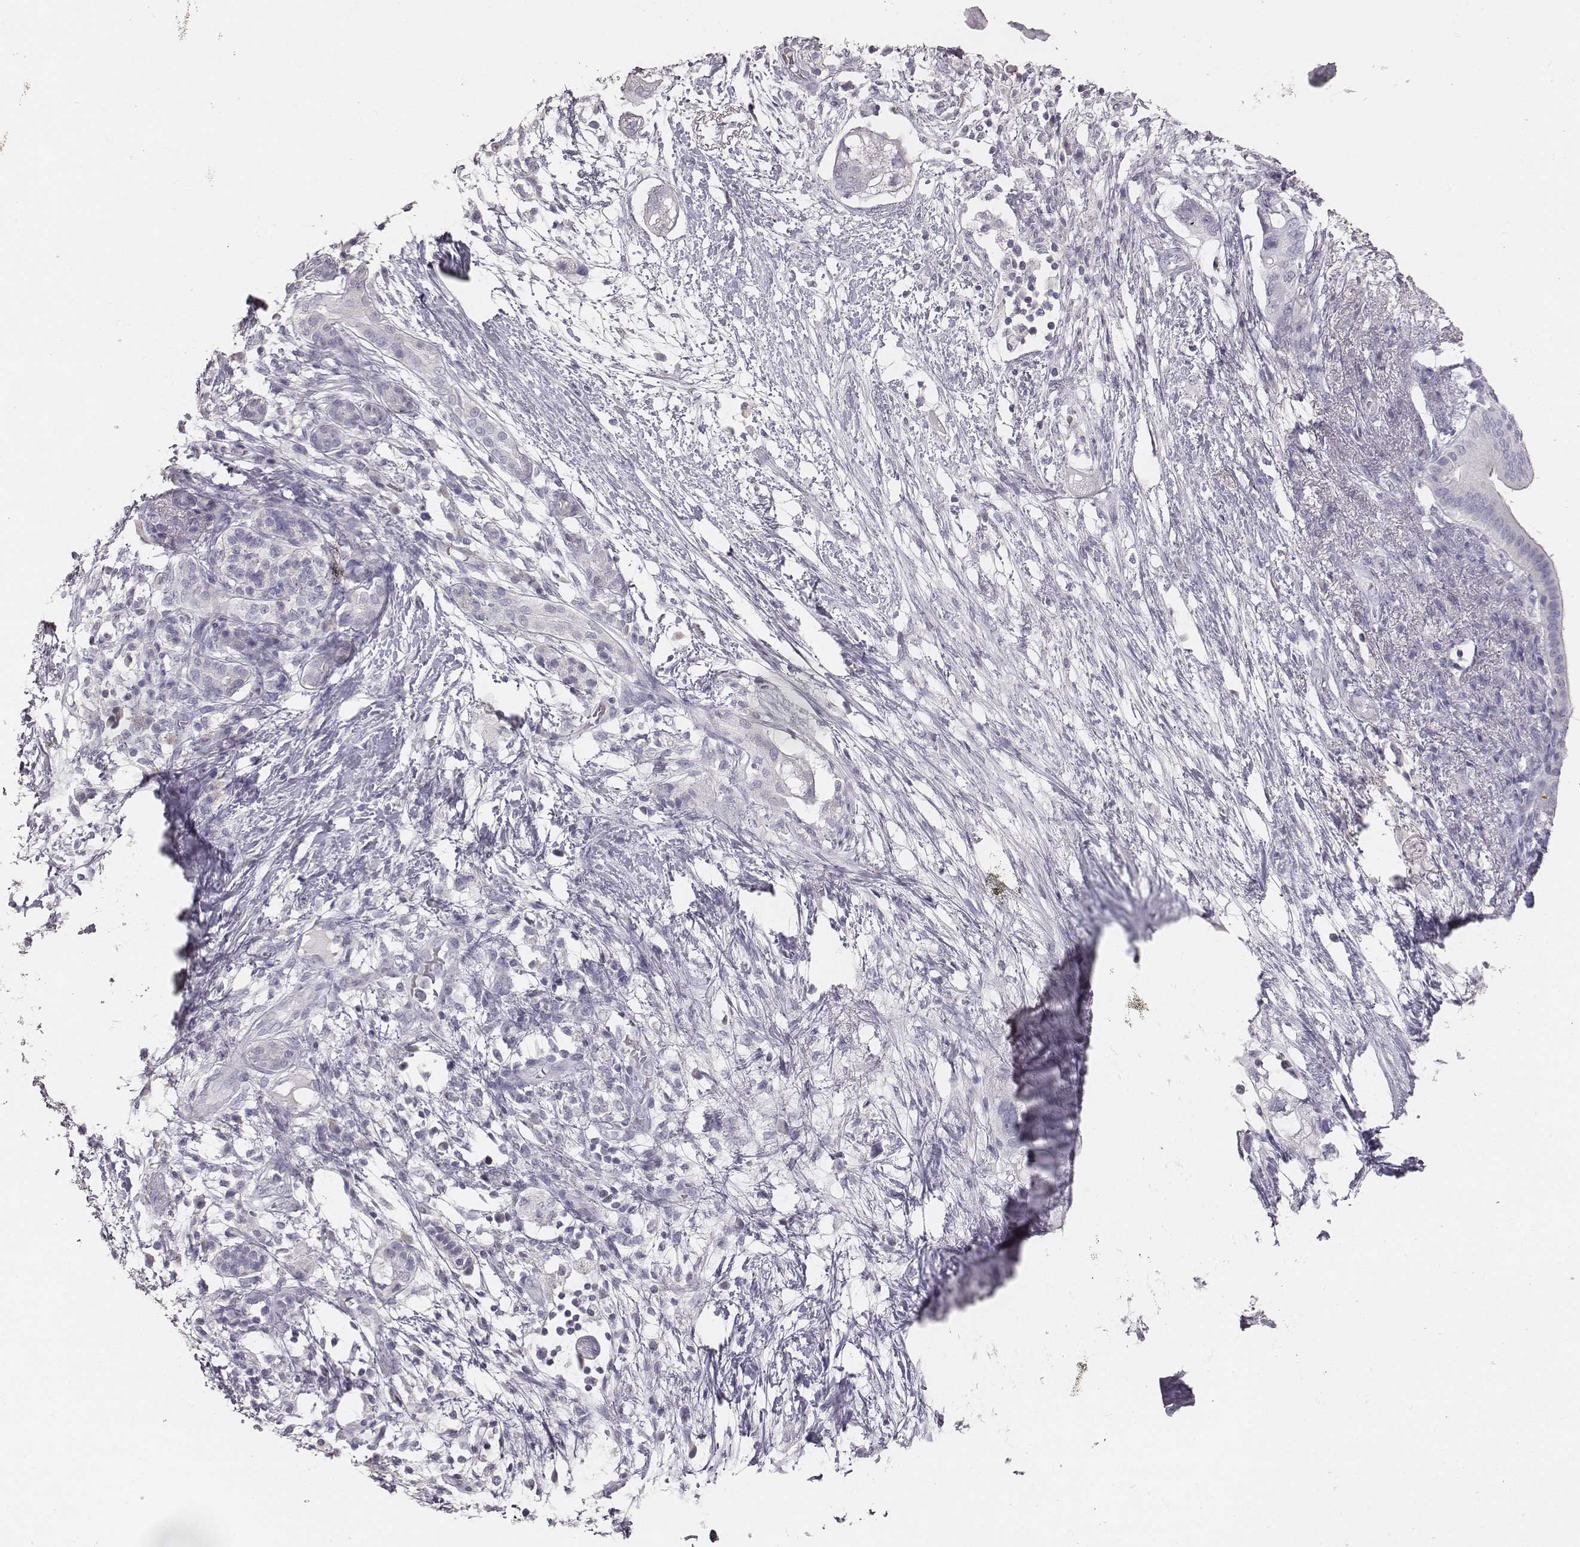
{"staining": {"intensity": "negative", "quantity": "none", "location": "none"}, "tissue": "pancreatic cancer", "cell_type": "Tumor cells", "image_type": "cancer", "snomed": [{"axis": "morphology", "description": "Adenocarcinoma, NOS"}, {"axis": "topography", "description": "Pancreas"}], "caption": "Tumor cells show no significant expression in adenocarcinoma (pancreatic).", "gene": "MYH6", "patient": {"sex": "female", "age": 72}}